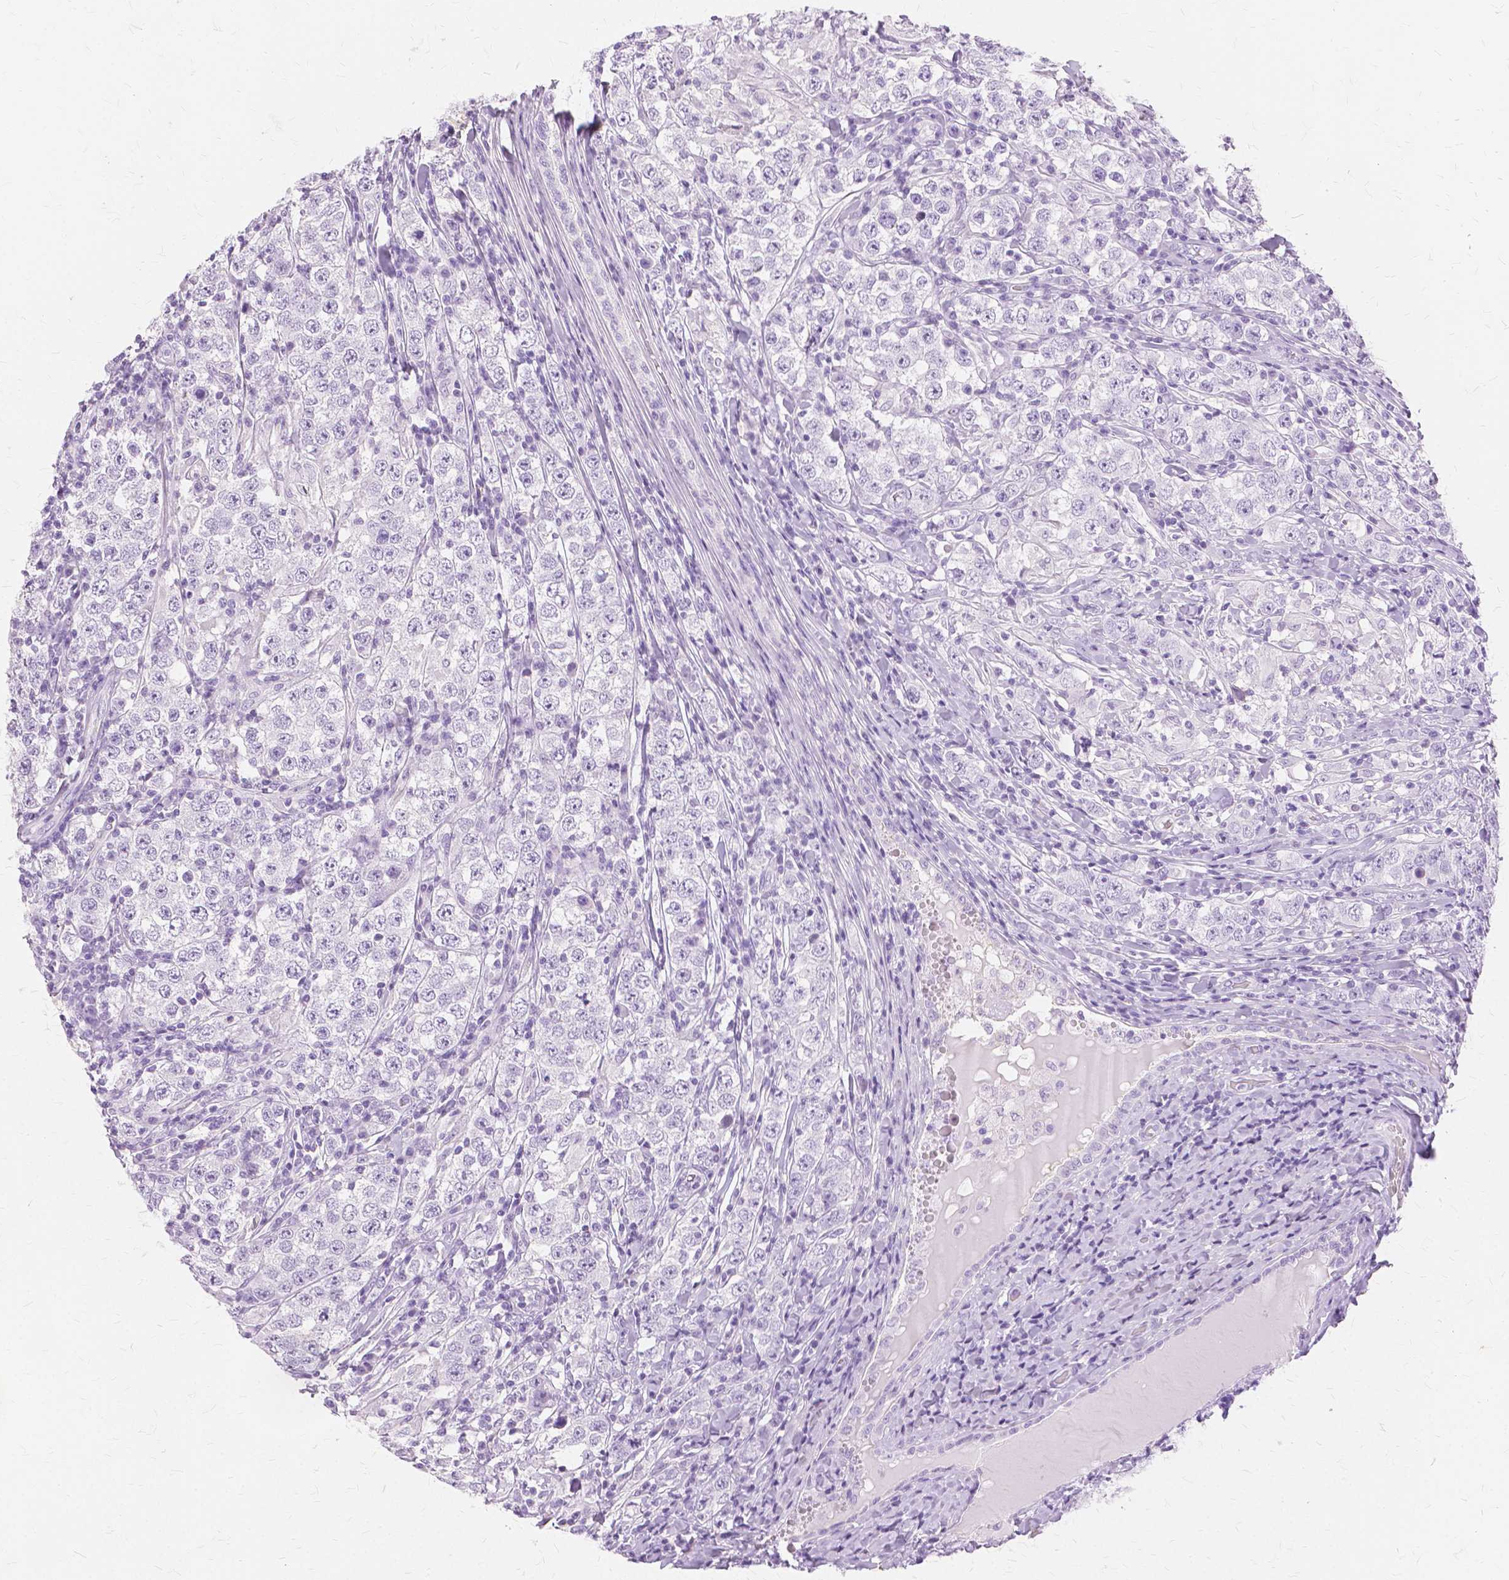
{"staining": {"intensity": "negative", "quantity": "none", "location": "none"}, "tissue": "testis cancer", "cell_type": "Tumor cells", "image_type": "cancer", "snomed": [{"axis": "morphology", "description": "Seminoma, NOS"}, {"axis": "morphology", "description": "Carcinoma, Embryonal, NOS"}, {"axis": "topography", "description": "Testis"}], "caption": "Immunohistochemical staining of human seminoma (testis) reveals no significant staining in tumor cells.", "gene": "TGM1", "patient": {"sex": "male", "age": 41}}